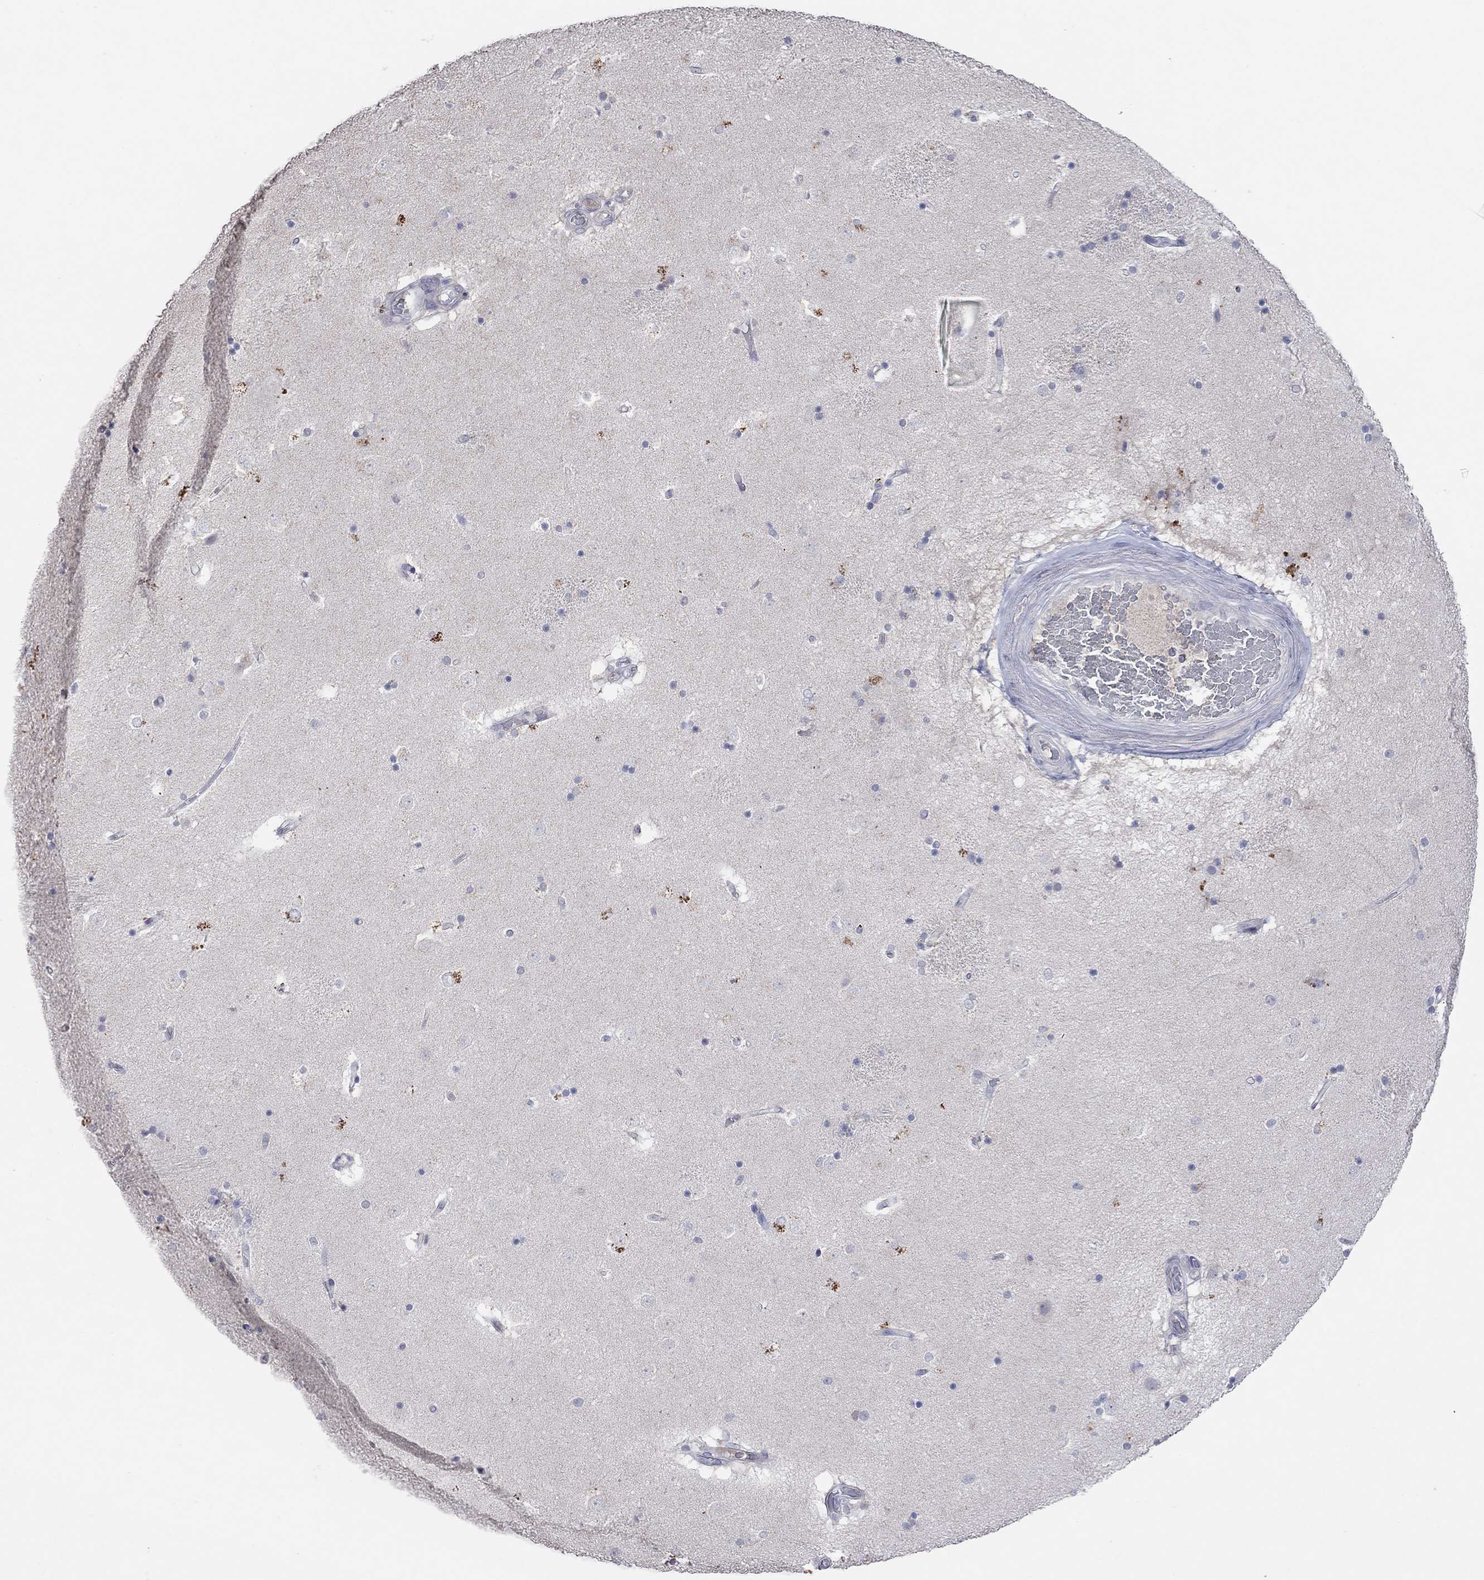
{"staining": {"intensity": "negative", "quantity": "none", "location": "none"}, "tissue": "caudate", "cell_type": "Glial cells", "image_type": "normal", "snomed": [{"axis": "morphology", "description": "Normal tissue, NOS"}, {"axis": "topography", "description": "Lateral ventricle wall"}], "caption": "DAB (3,3'-diaminobenzidine) immunohistochemical staining of normal human caudate exhibits no significant positivity in glial cells.", "gene": "MMP13", "patient": {"sex": "male", "age": 51}}